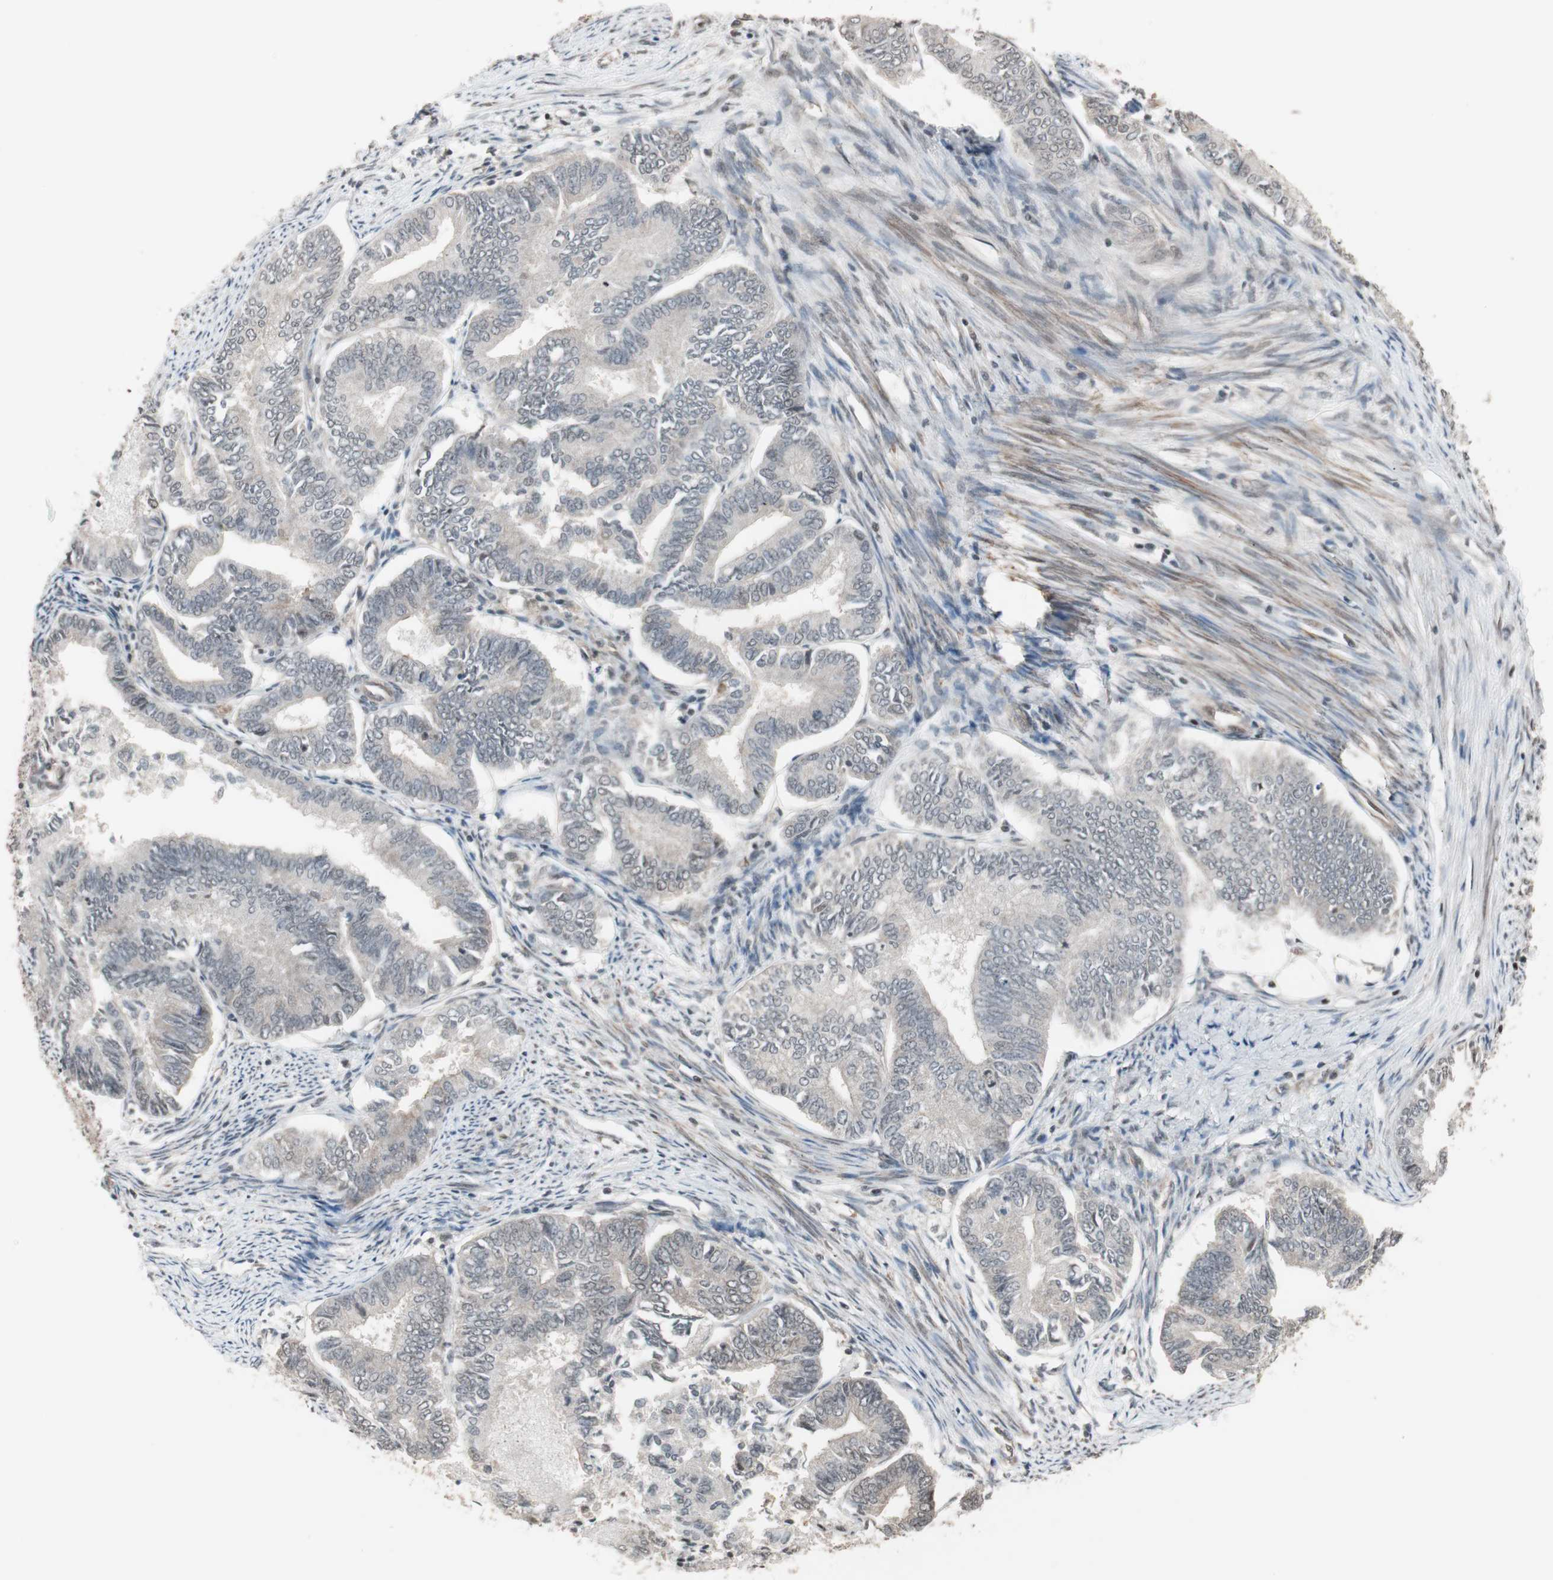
{"staining": {"intensity": "negative", "quantity": "none", "location": "none"}, "tissue": "endometrial cancer", "cell_type": "Tumor cells", "image_type": "cancer", "snomed": [{"axis": "morphology", "description": "Adenocarcinoma, NOS"}, {"axis": "topography", "description": "Endometrium"}], "caption": "The photomicrograph displays no staining of tumor cells in endometrial adenocarcinoma.", "gene": "DRAP1", "patient": {"sex": "female", "age": 86}}